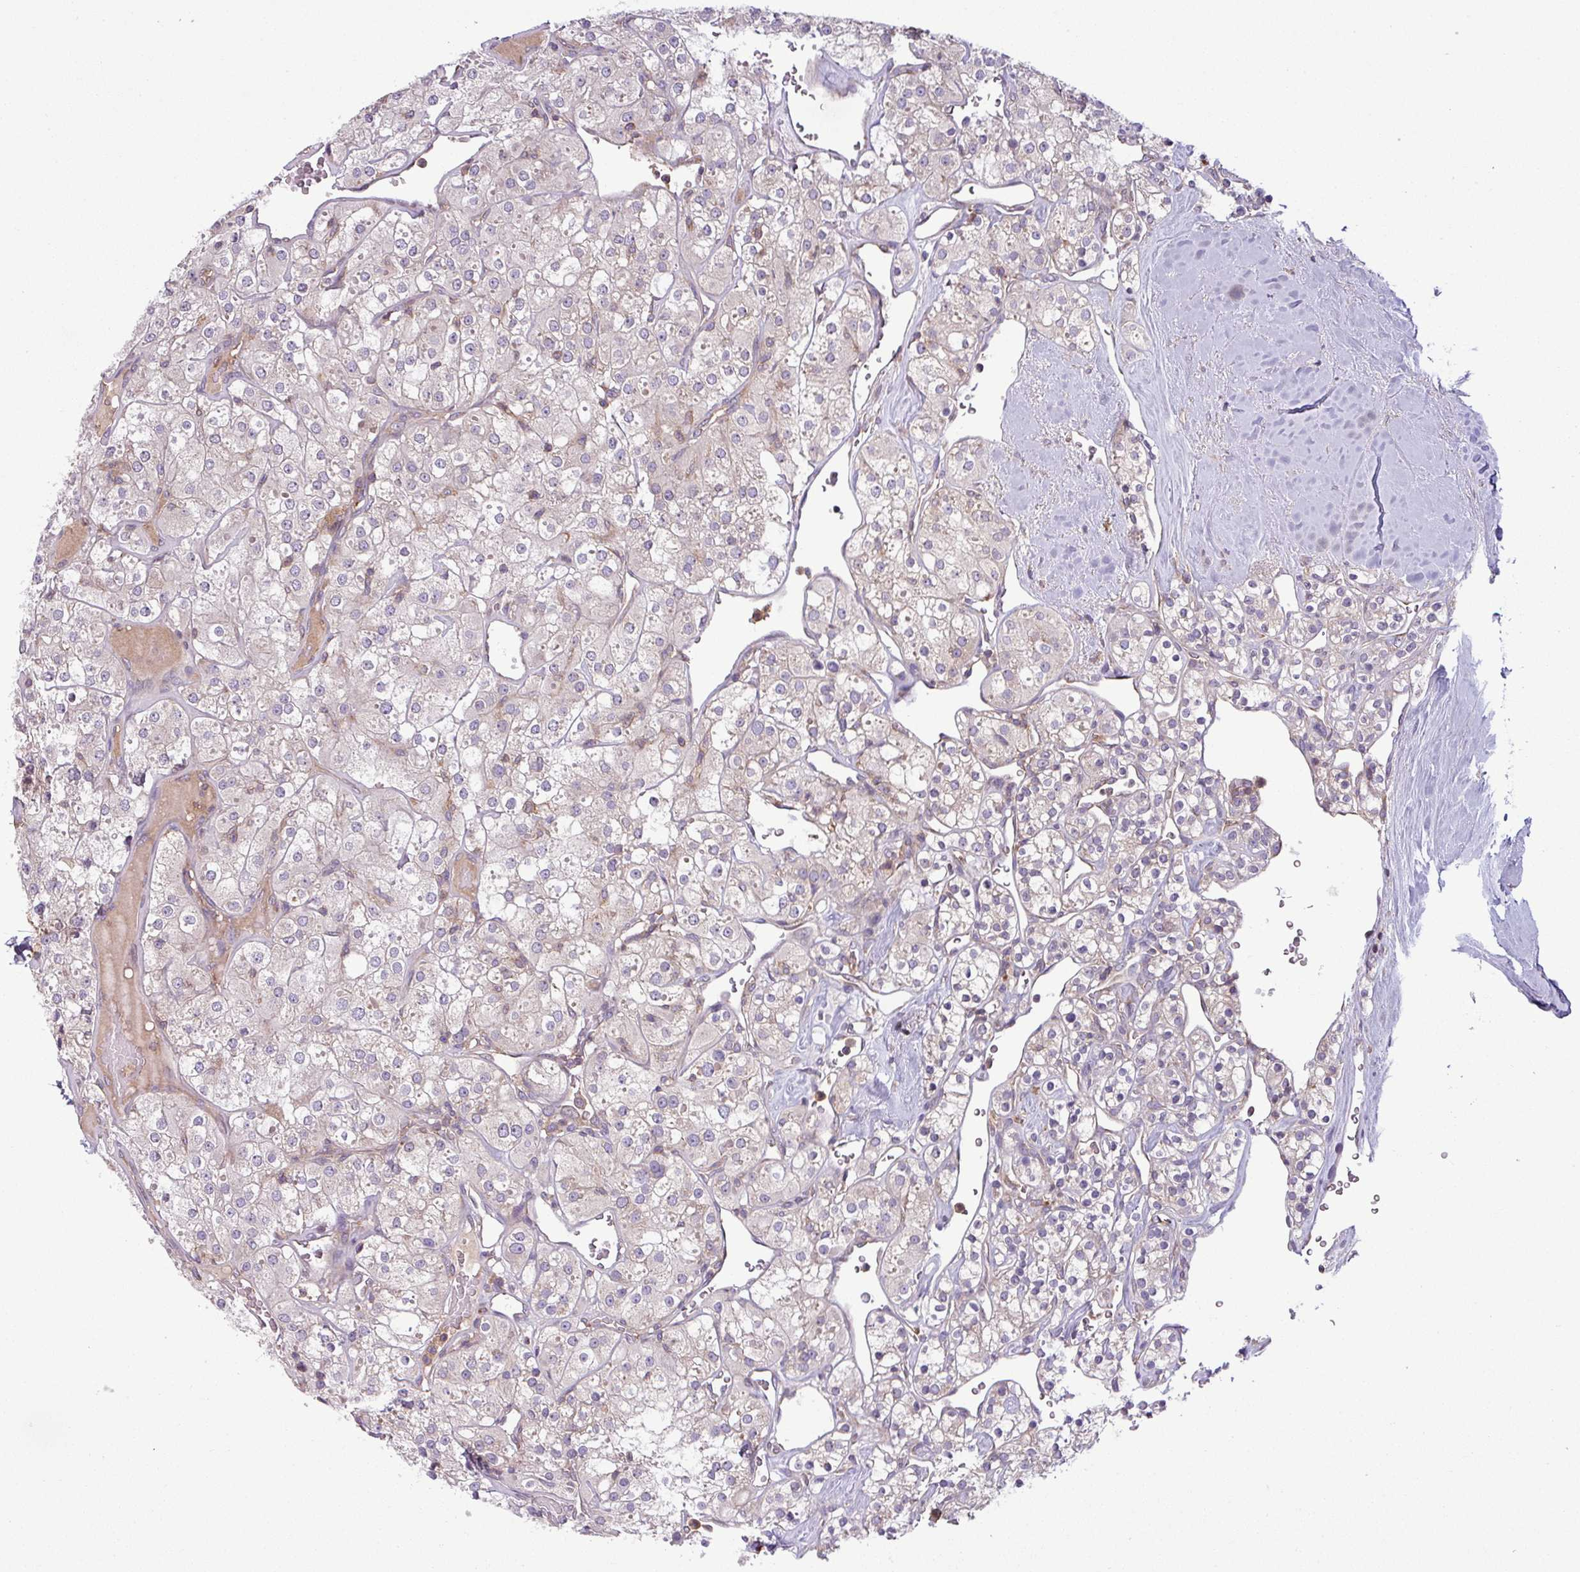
{"staining": {"intensity": "negative", "quantity": "none", "location": "none"}, "tissue": "renal cancer", "cell_type": "Tumor cells", "image_type": "cancer", "snomed": [{"axis": "morphology", "description": "Adenocarcinoma, NOS"}, {"axis": "topography", "description": "Kidney"}], "caption": "A high-resolution image shows immunohistochemistry (IHC) staining of renal cancer (adenocarcinoma), which reveals no significant positivity in tumor cells. The staining was performed using DAB to visualize the protein expression in brown, while the nuclei were stained in blue with hematoxylin (Magnification: 20x).", "gene": "LRRC74B", "patient": {"sex": "male", "age": 77}}